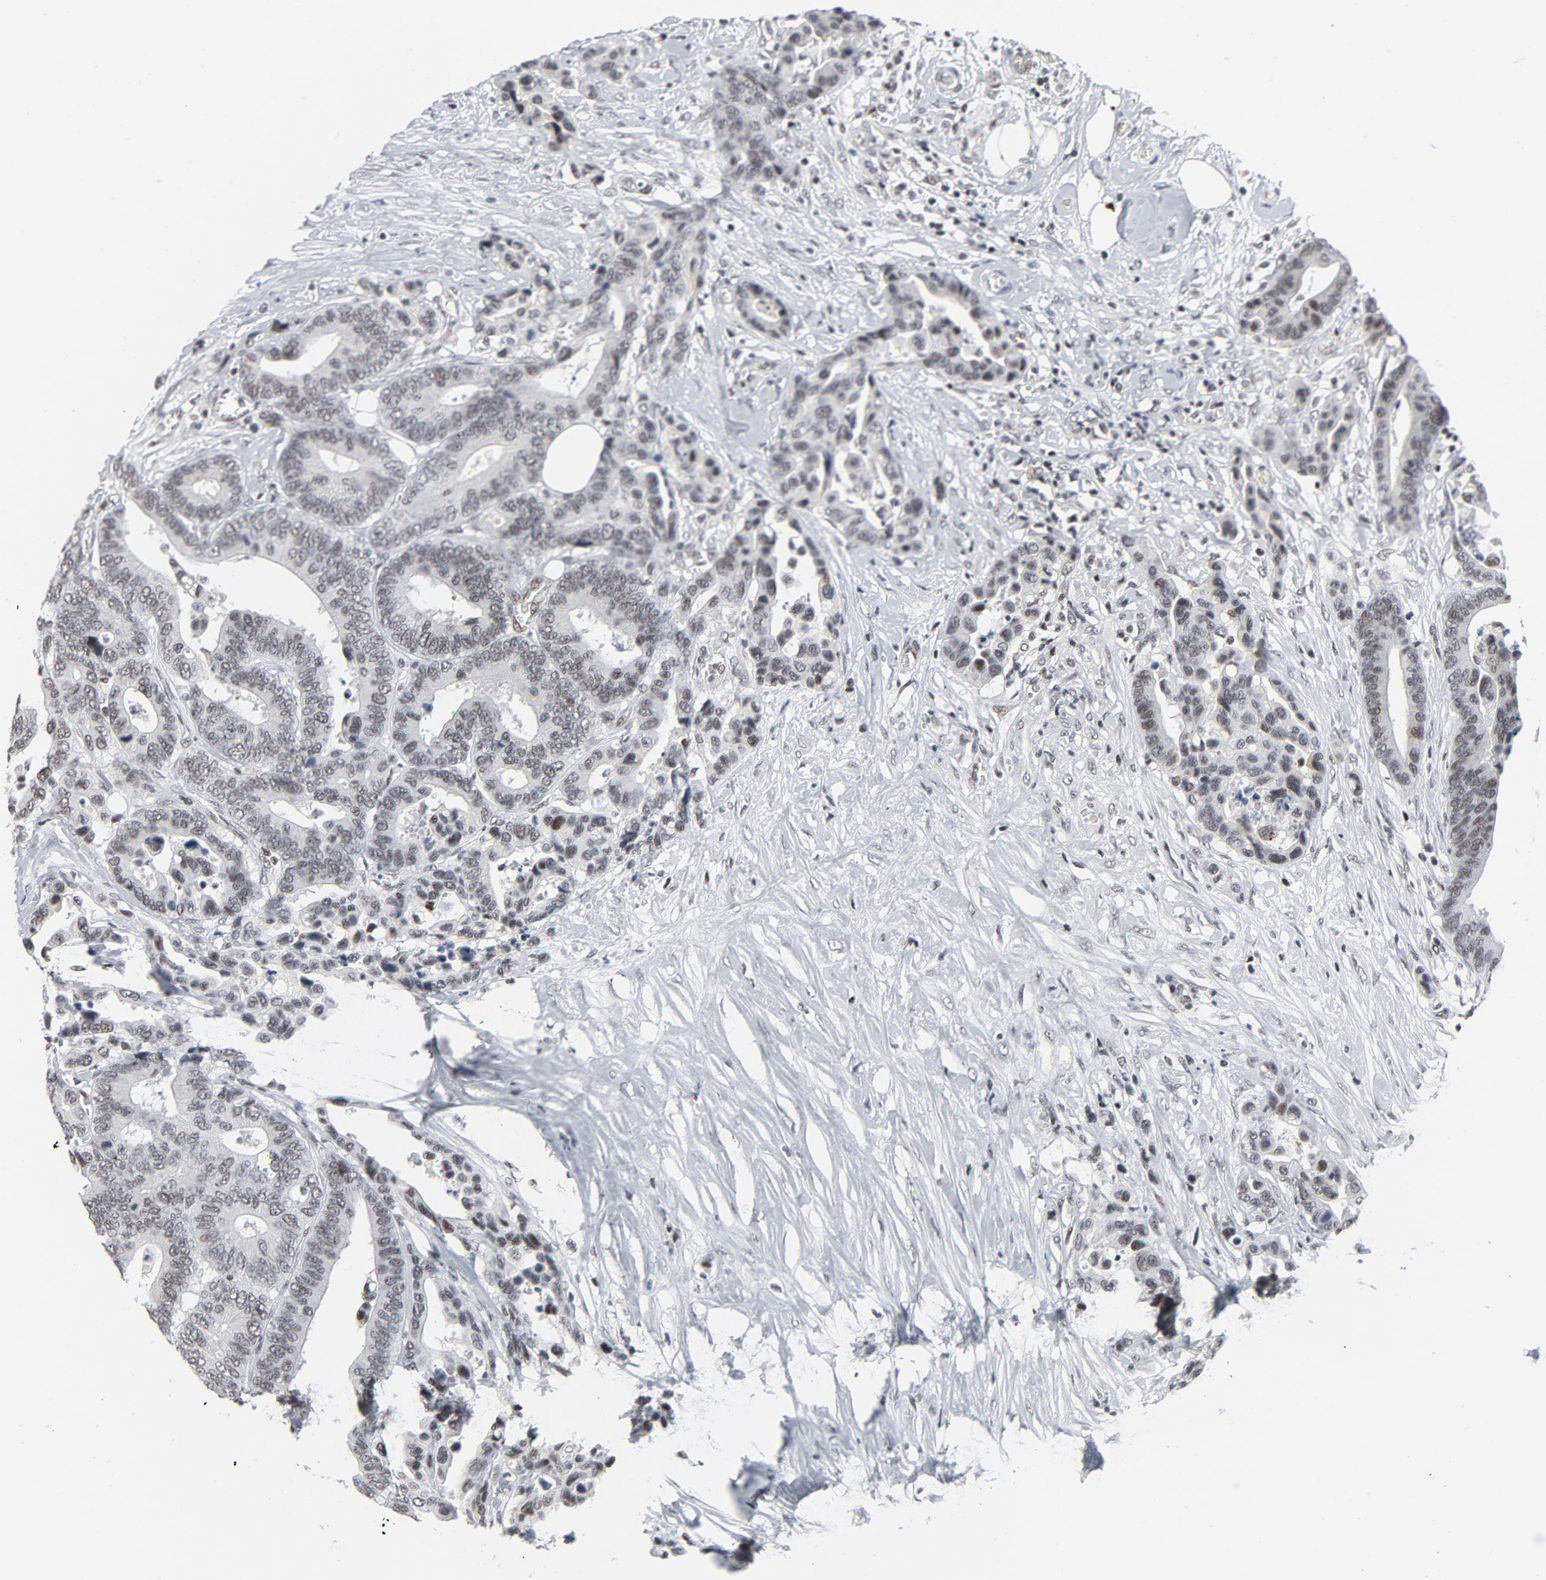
{"staining": {"intensity": "weak", "quantity": "25%-75%", "location": "nuclear"}, "tissue": "colorectal cancer", "cell_type": "Tumor cells", "image_type": "cancer", "snomed": [{"axis": "morphology", "description": "Adenocarcinoma, NOS"}, {"axis": "topography", "description": "Colon"}], "caption": "Colorectal adenocarcinoma stained for a protein exhibits weak nuclear positivity in tumor cells. Using DAB (brown) and hematoxylin (blue) stains, captured at high magnification using brightfield microscopy.", "gene": "GABPA", "patient": {"sex": "male", "age": 82}}